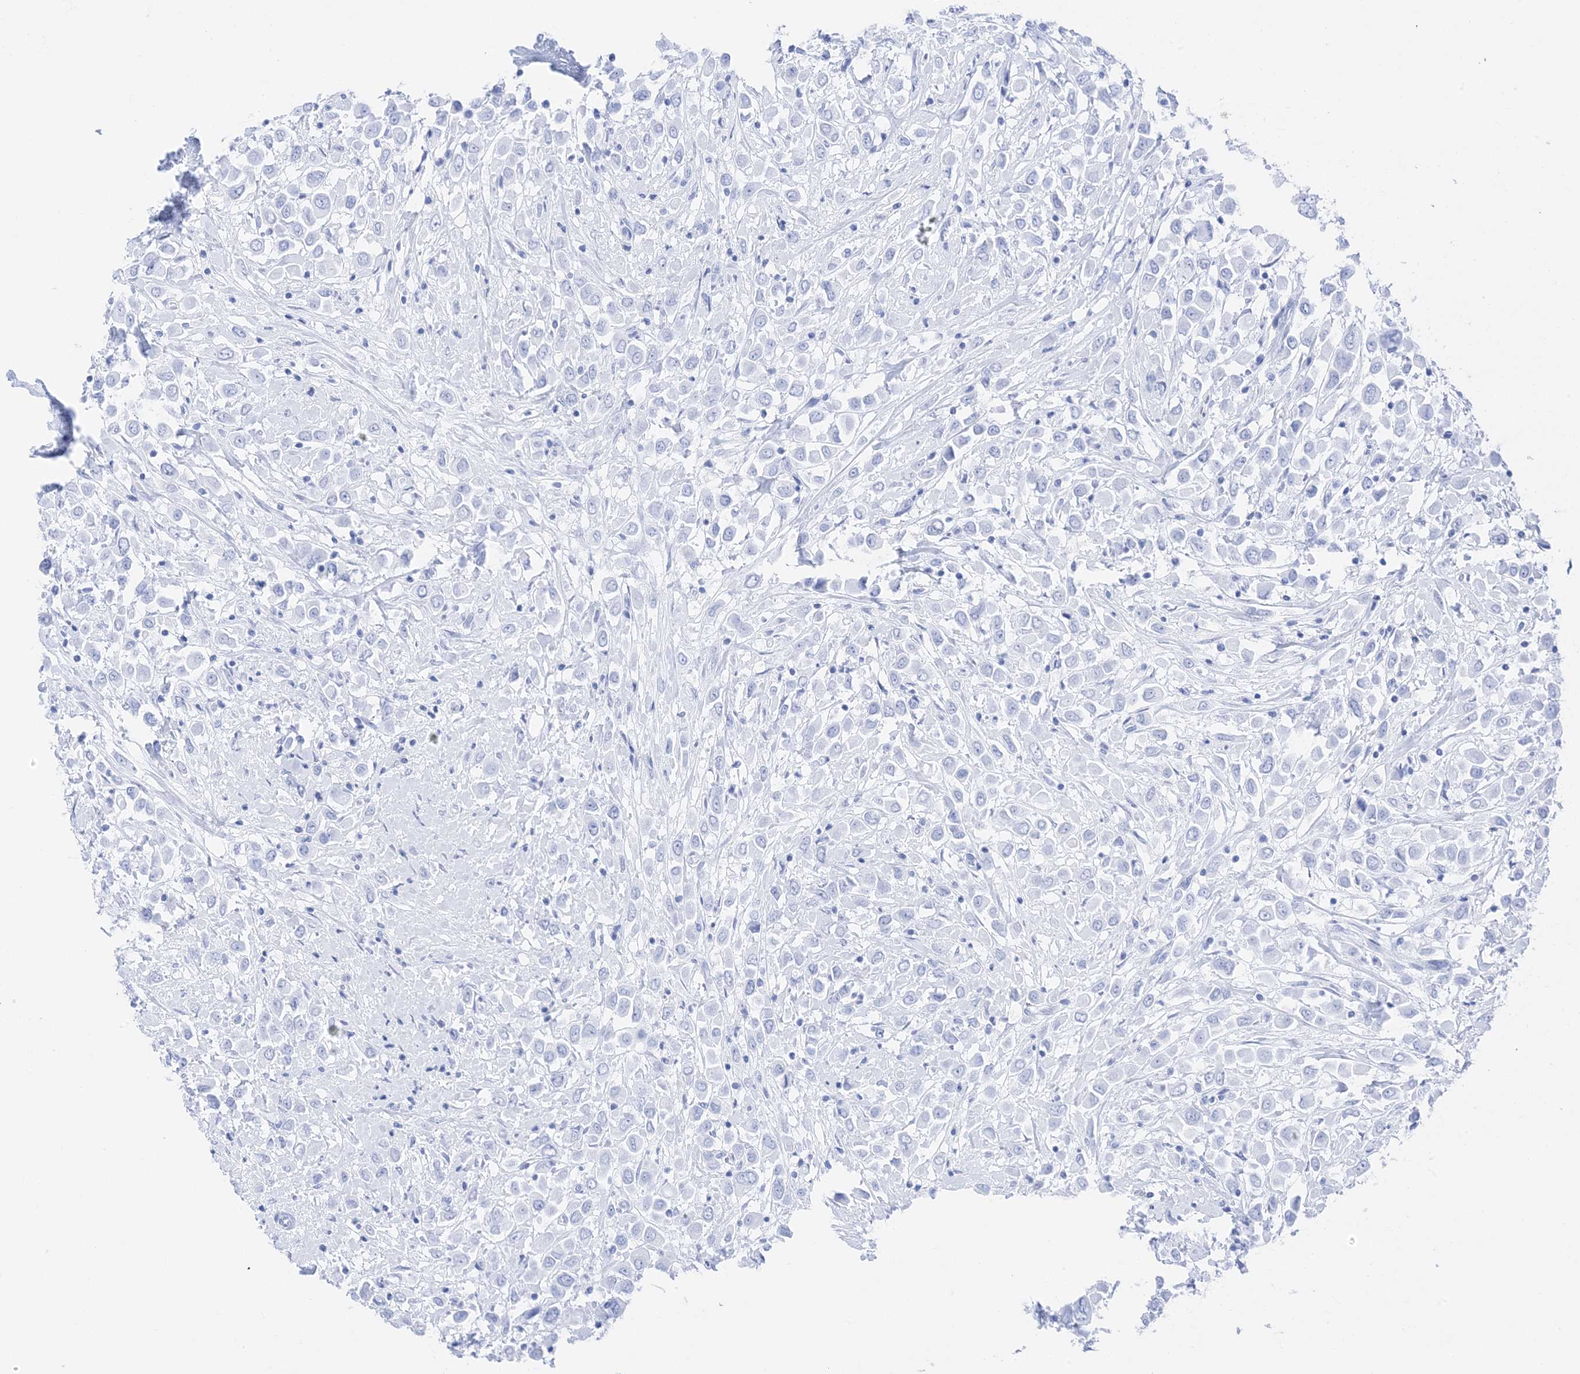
{"staining": {"intensity": "negative", "quantity": "none", "location": "none"}, "tissue": "breast cancer", "cell_type": "Tumor cells", "image_type": "cancer", "snomed": [{"axis": "morphology", "description": "Duct carcinoma"}, {"axis": "topography", "description": "Breast"}], "caption": "This is an IHC histopathology image of human breast cancer (intraductal carcinoma). There is no expression in tumor cells.", "gene": "MUC17", "patient": {"sex": "female", "age": 61}}